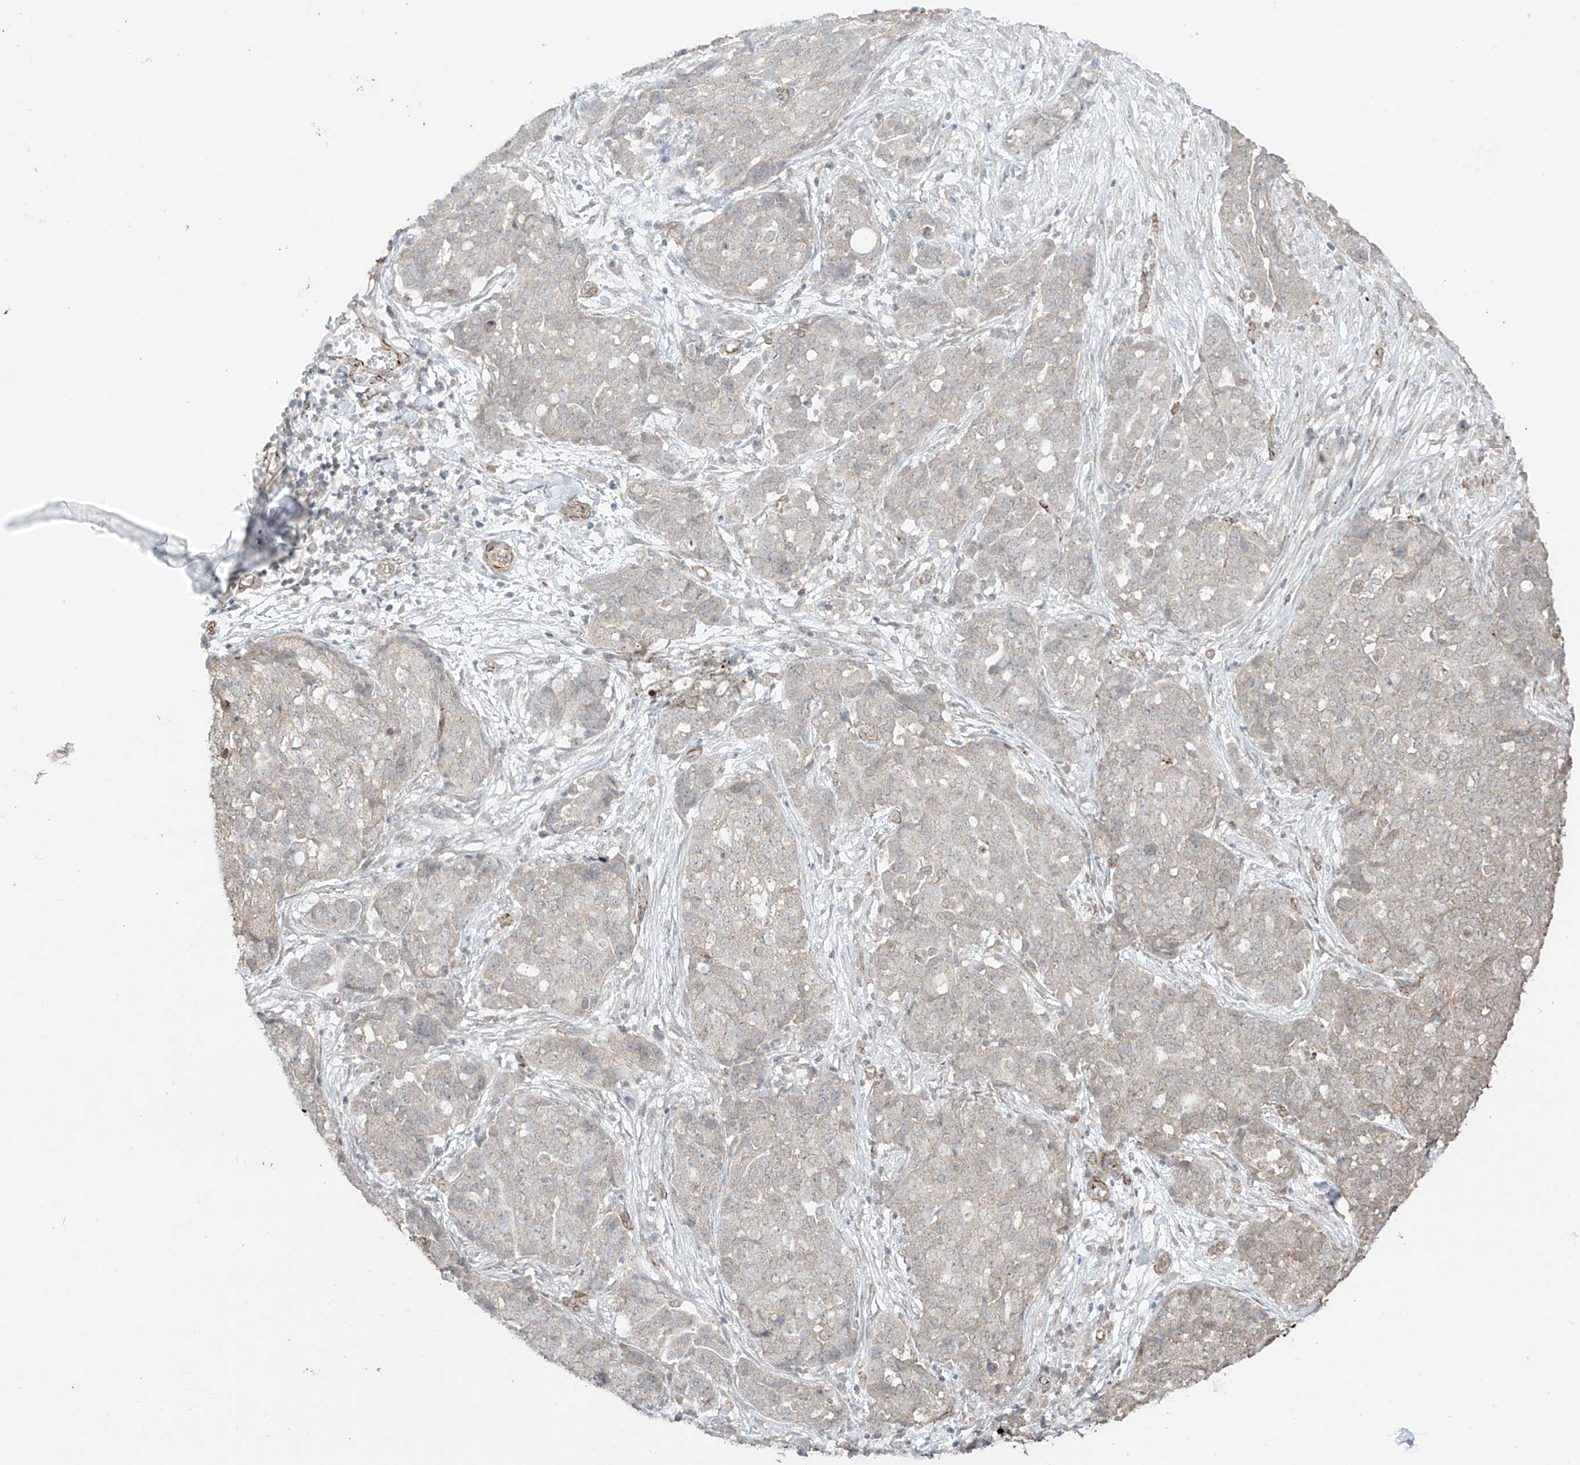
{"staining": {"intensity": "weak", "quantity": "<25%", "location": "cytoplasmic/membranous"}, "tissue": "ovarian cancer", "cell_type": "Tumor cells", "image_type": "cancer", "snomed": [{"axis": "morphology", "description": "Cystadenocarcinoma, serous, NOS"}, {"axis": "topography", "description": "Soft tissue"}, {"axis": "topography", "description": "Ovary"}], "caption": "Immunohistochemical staining of ovarian serous cystadenocarcinoma shows no significant staining in tumor cells.", "gene": "TTLL5", "patient": {"sex": "female", "age": 57}}